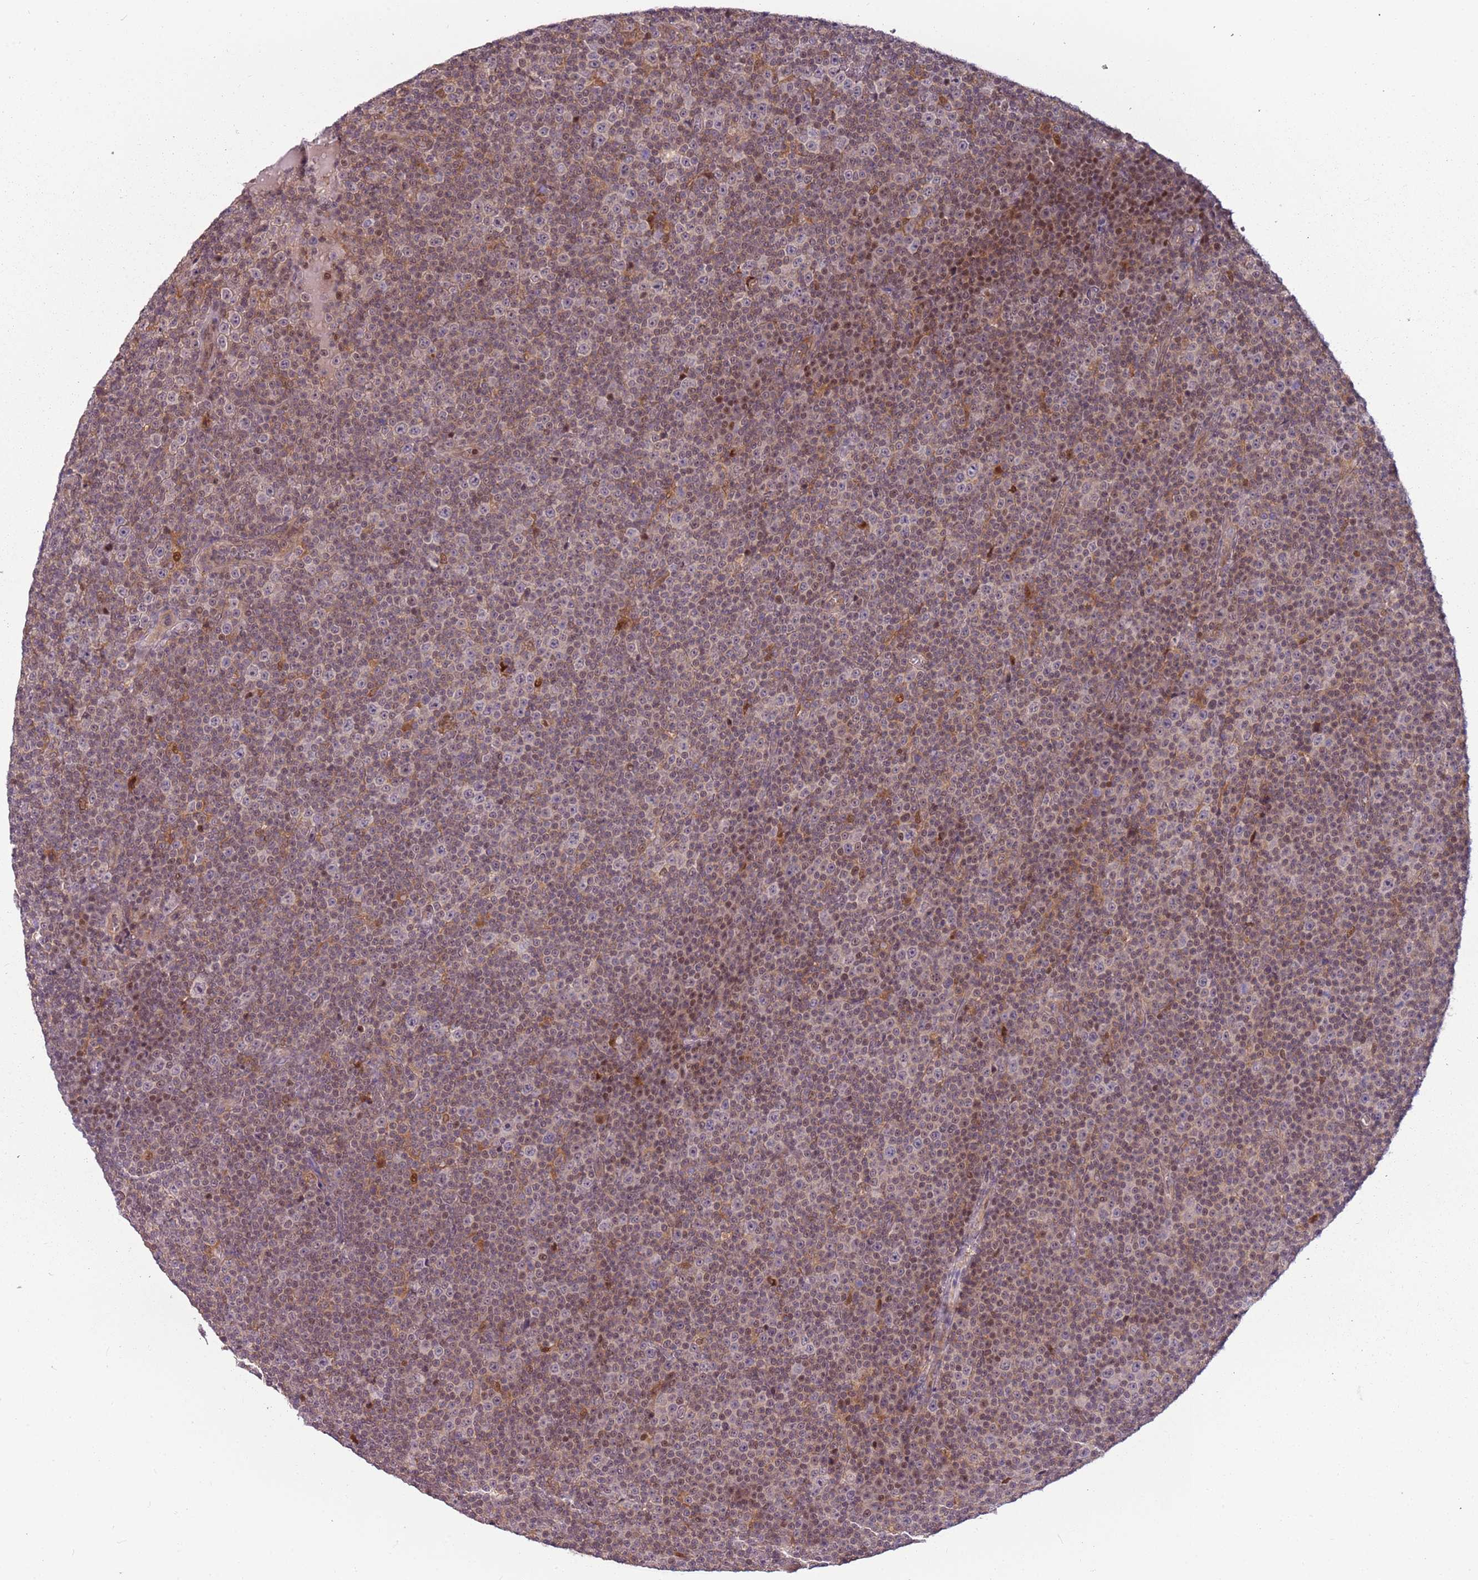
{"staining": {"intensity": "moderate", "quantity": "<25%", "location": "nuclear"}, "tissue": "lymphoma", "cell_type": "Tumor cells", "image_type": "cancer", "snomed": [{"axis": "morphology", "description": "Malignant lymphoma, non-Hodgkin's type, Low grade"}, {"axis": "topography", "description": "Lymph node"}], "caption": "Low-grade malignant lymphoma, non-Hodgkin's type tissue exhibits moderate nuclear staining in about <25% of tumor cells The protein is shown in brown color, while the nuclei are stained blue.", "gene": "GSTO2", "patient": {"sex": "female", "age": 67}}